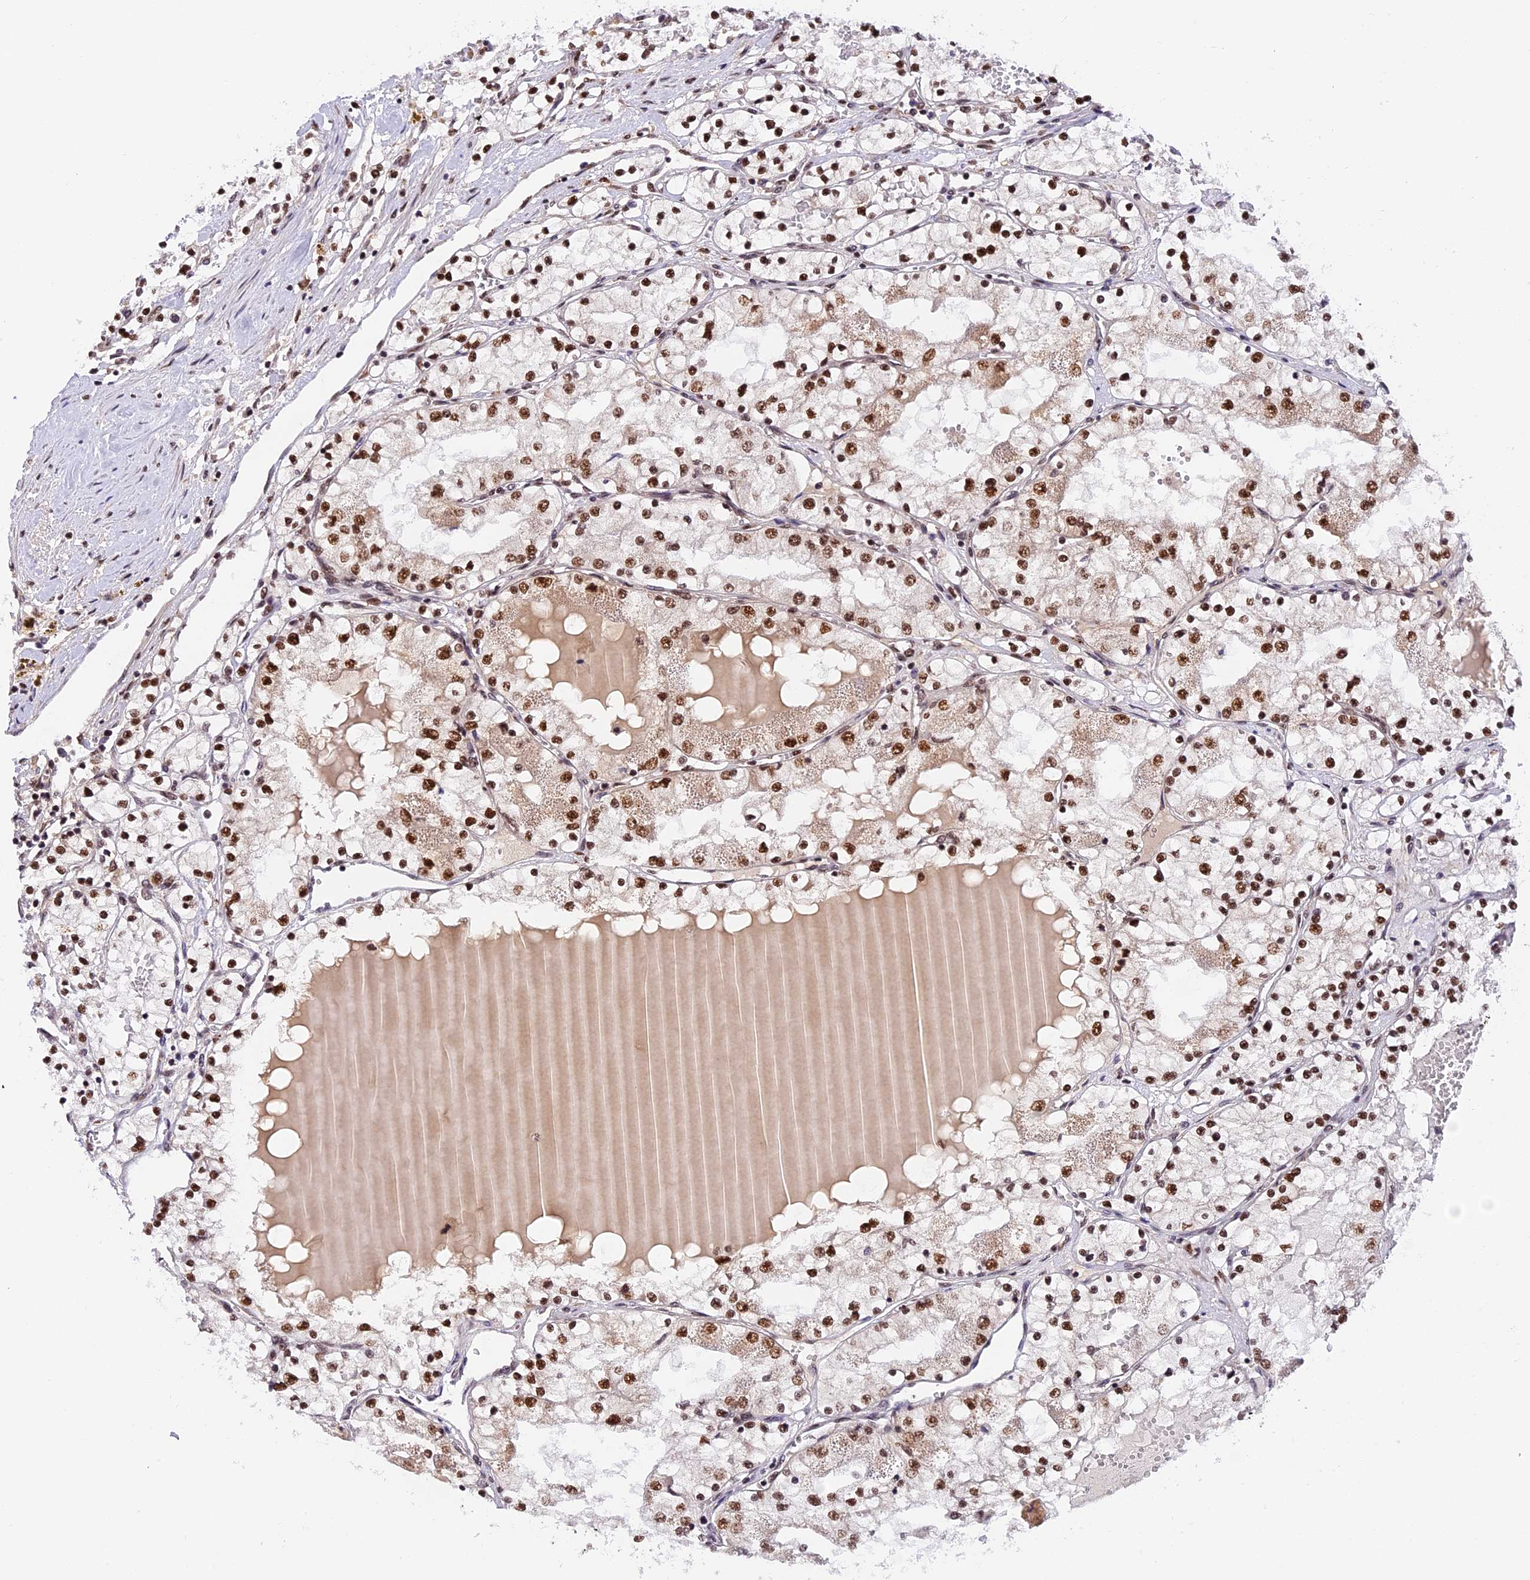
{"staining": {"intensity": "moderate", "quantity": ">75%", "location": "nuclear"}, "tissue": "renal cancer", "cell_type": "Tumor cells", "image_type": "cancer", "snomed": [{"axis": "morphology", "description": "Normal tissue, NOS"}, {"axis": "morphology", "description": "Adenocarcinoma, NOS"}, {"axis": "topography", "description": "Kidney"}], "caption": "DAB immunohistochemical staining of adenocarcinoma (renal) reveals moderate nuclear protein staining in about >75% of tumor cells.", "gene": "RAMAC", "patient": {"sex": "male", "age": 68}}